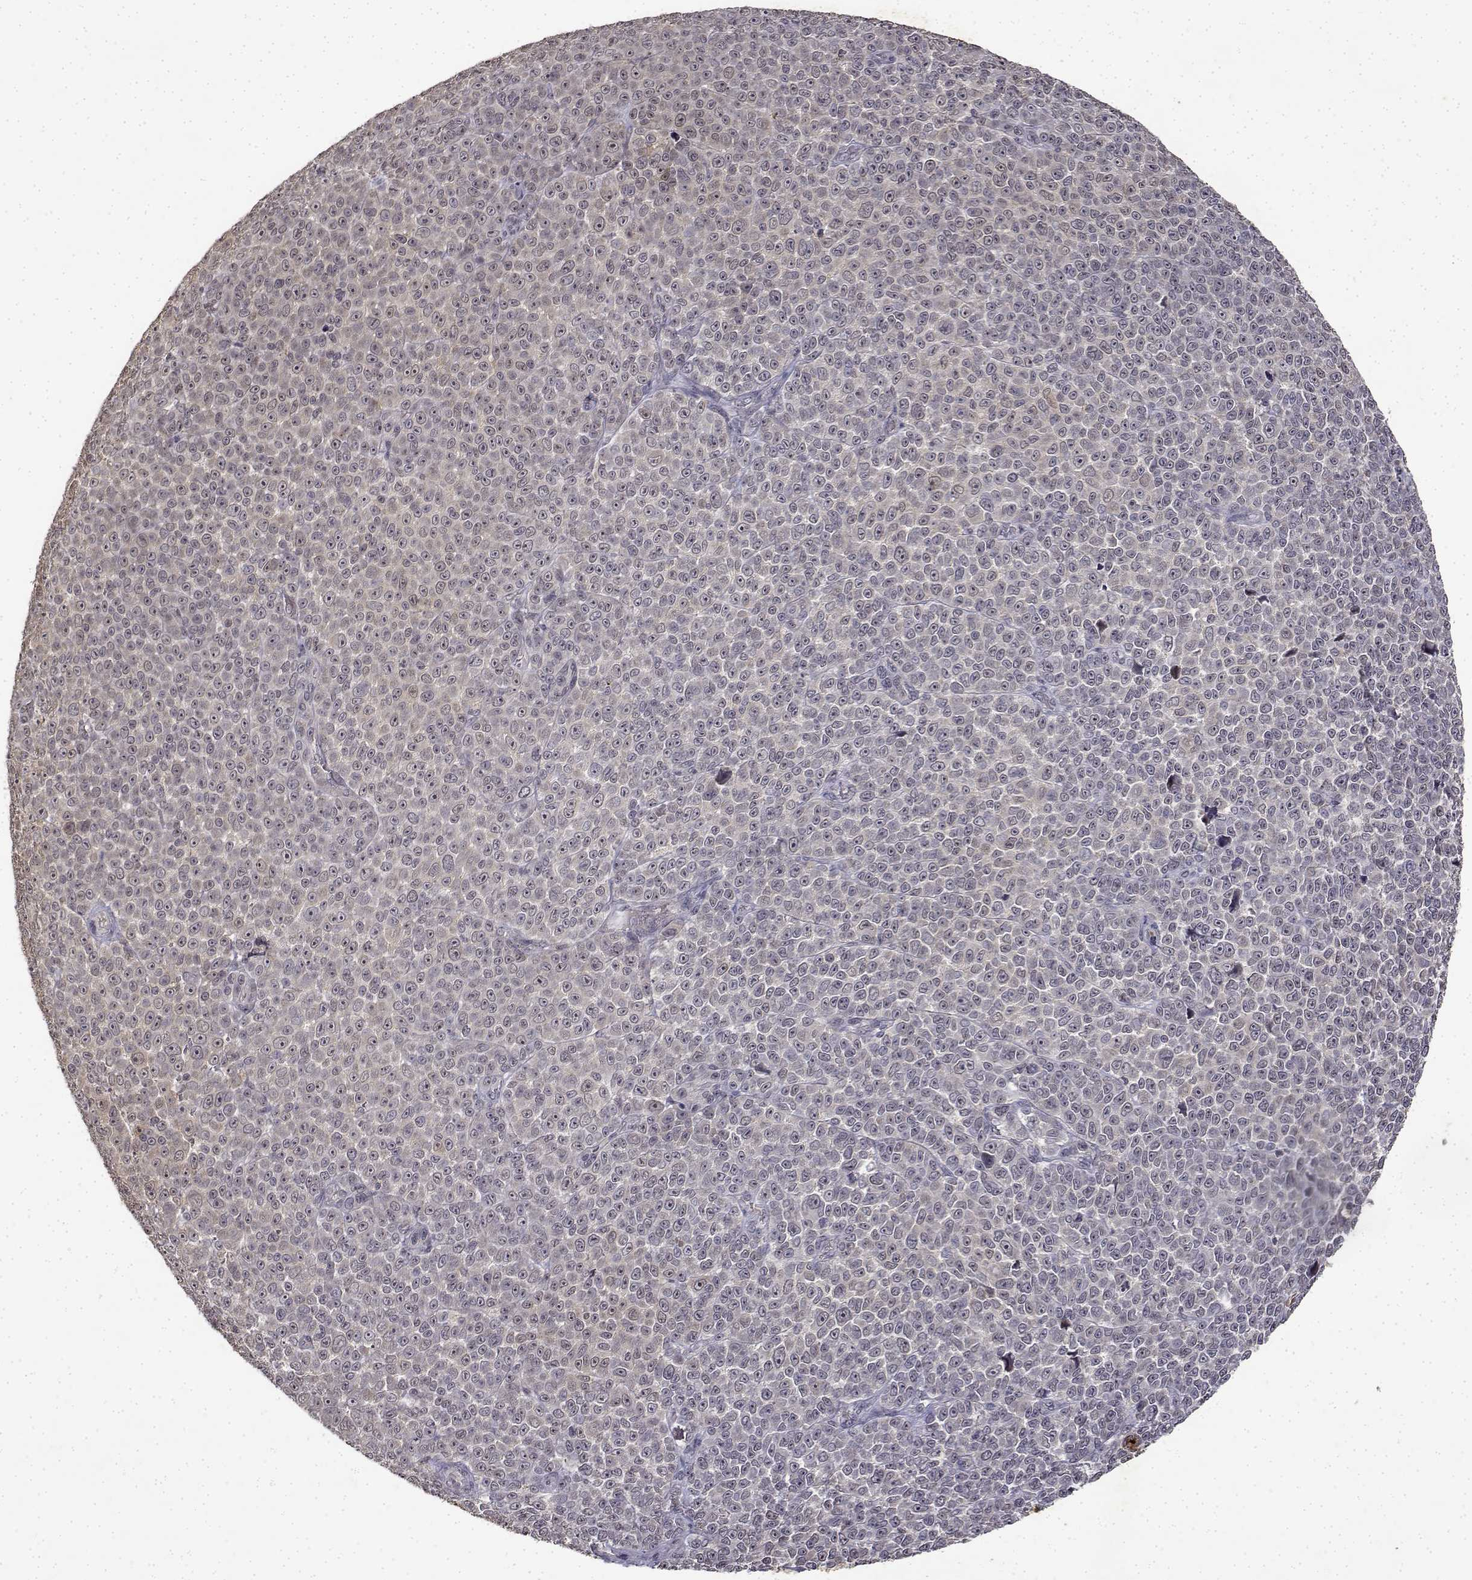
{"staining": {"intensity": "negative", "quantity": "none", "location": "none"}, "tissue": "melanoma", "cell_type": "Tumor cells", "image_type": "cancer", "snomed": [{"axis": "morphology", "description": "Malignant melanoma, NOS"}, {"axis": "topography", "description": "Skin"}], "caption": "There is no significant positivity in tumor cells of melanoma.", "gene": "BDNF", "patient": {"sex": "female", "age": 95}}